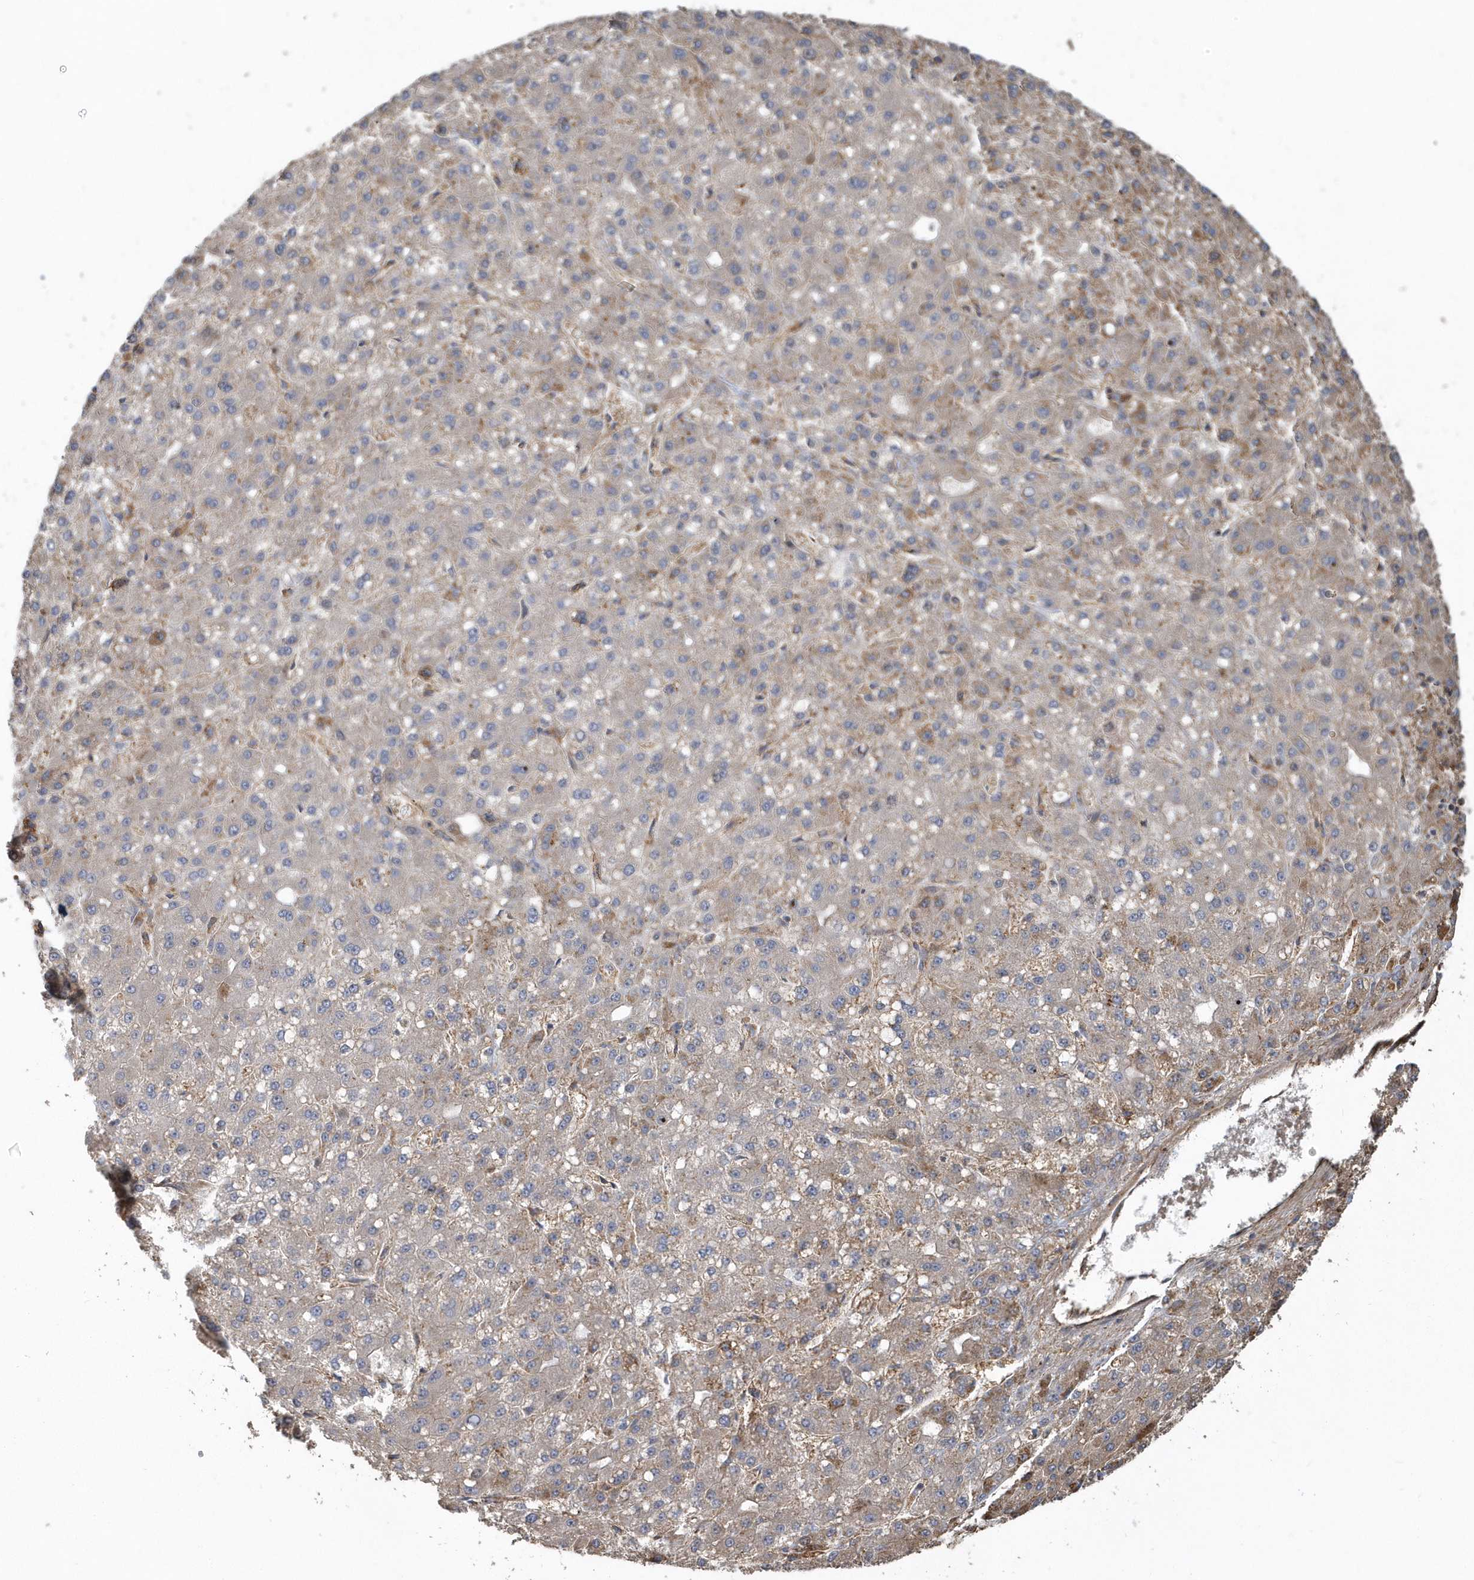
{"staining": {"intensity": "negative", "quantity": "none", "location": "none"}, "tissue": "liver cancer", "cell_type": "Tumor cells", "image_type": "cancer", "snomed": [{"axis": "morphology", "description": "Carcinoma, Hepatocellular, NOS"}, {"axis": "topography", "description": "Liver"}], "caption": "Histopathology image shows no protein positivity in tumor cells of hepatocellular carcinoma (liver) tissue.", "gene": "TRAIP", "patient": {"sex": "male", "age": 67}}